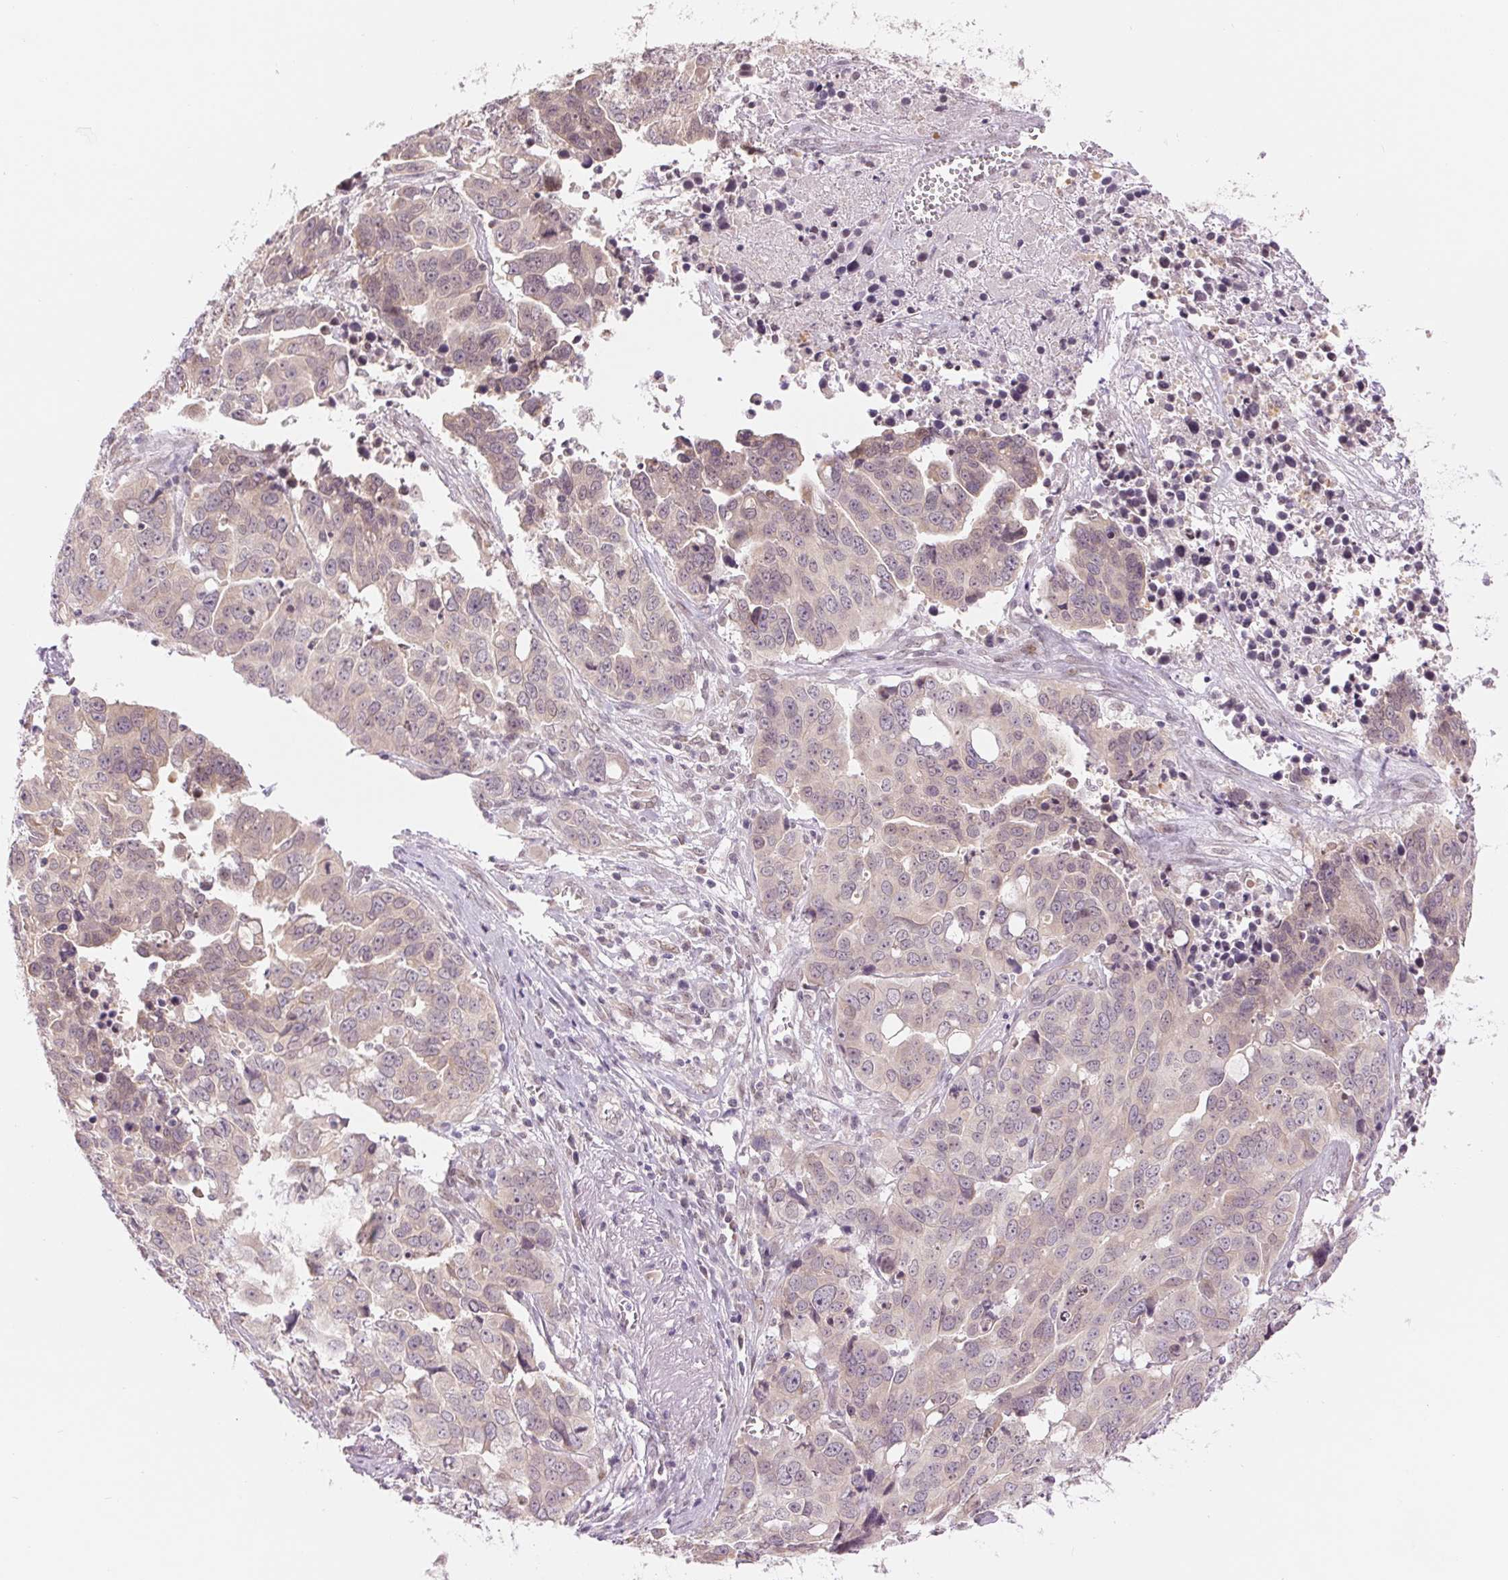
{"staining": {"intensity": "weak", "quantity": "<25%", "location": "cytoplasmic/membranous"}, "tissue": "ovarian cancer", "cell_type": "Tumor cells", "image_type": "cancer", "snomed": [{"axis": "morphology", "description": "Carcinoma, endometroid"}, {"axis": "topography", "description": "Ovary"}], "caption": "This is an immunohistochemistry histopathology image of human ovarian cancer (endometroid carcinoma). There is no positivity in tumor cells.", "gene": "ERI3", "patient": {"sex": "female", "age": 78}}